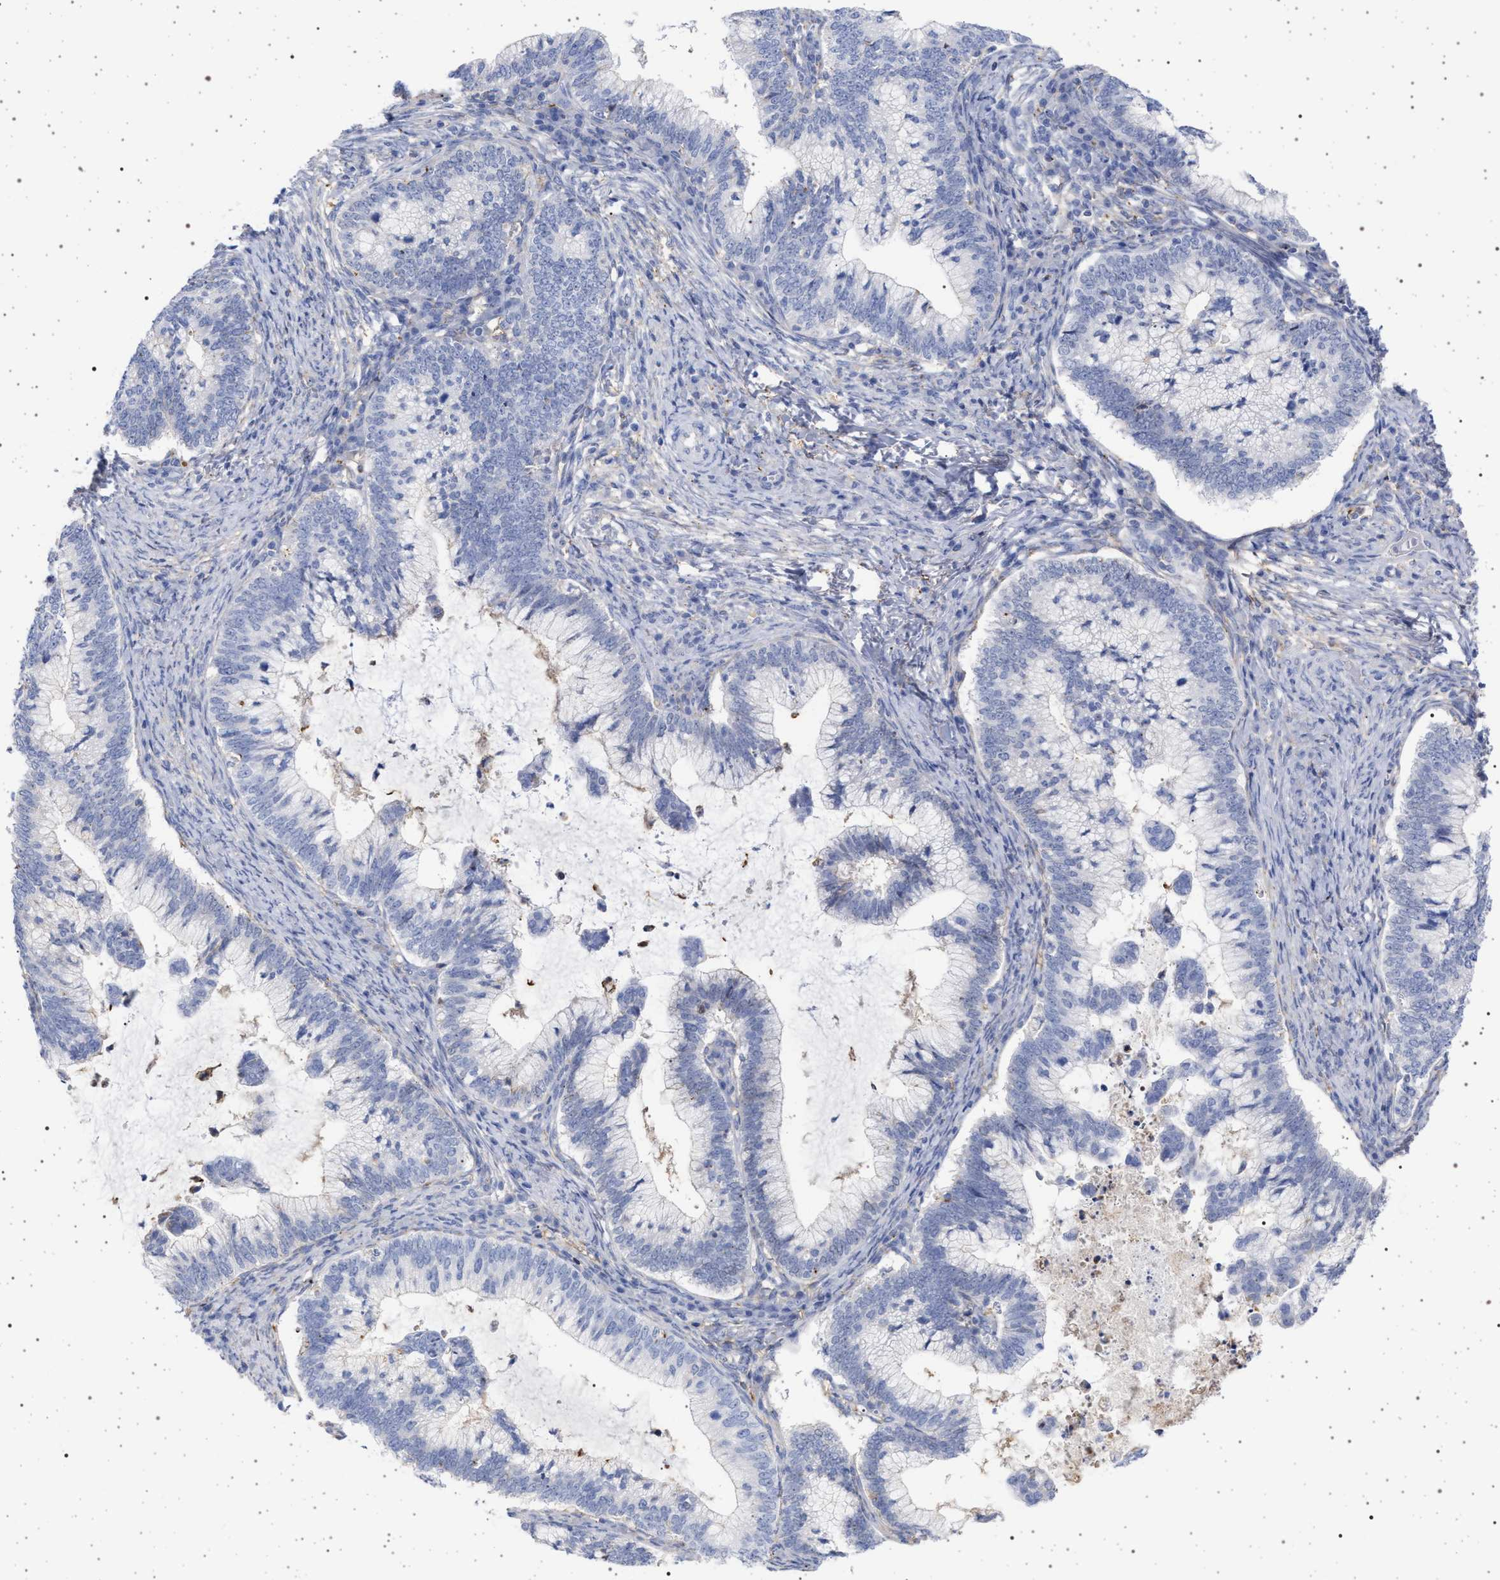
{"staining": {"intensity": "negative", "quantity": "none", "location": "none"}, "tissue": "cervical cancer", "cell_type": "Tumor cells", "image_type": "cancer", "snomed": [{"axis": "morphology", "description": "Adenocarcinoma, NOS"}, {"axis": "topography", "description": "Cervix"}], "caption": "Cervical cancer (adenocarcinoma) was stained to show a protein in brown. There is no significant staining in tumor cells.", "gene": "PLG", "patient": {"sex": "female", "age": 36}}